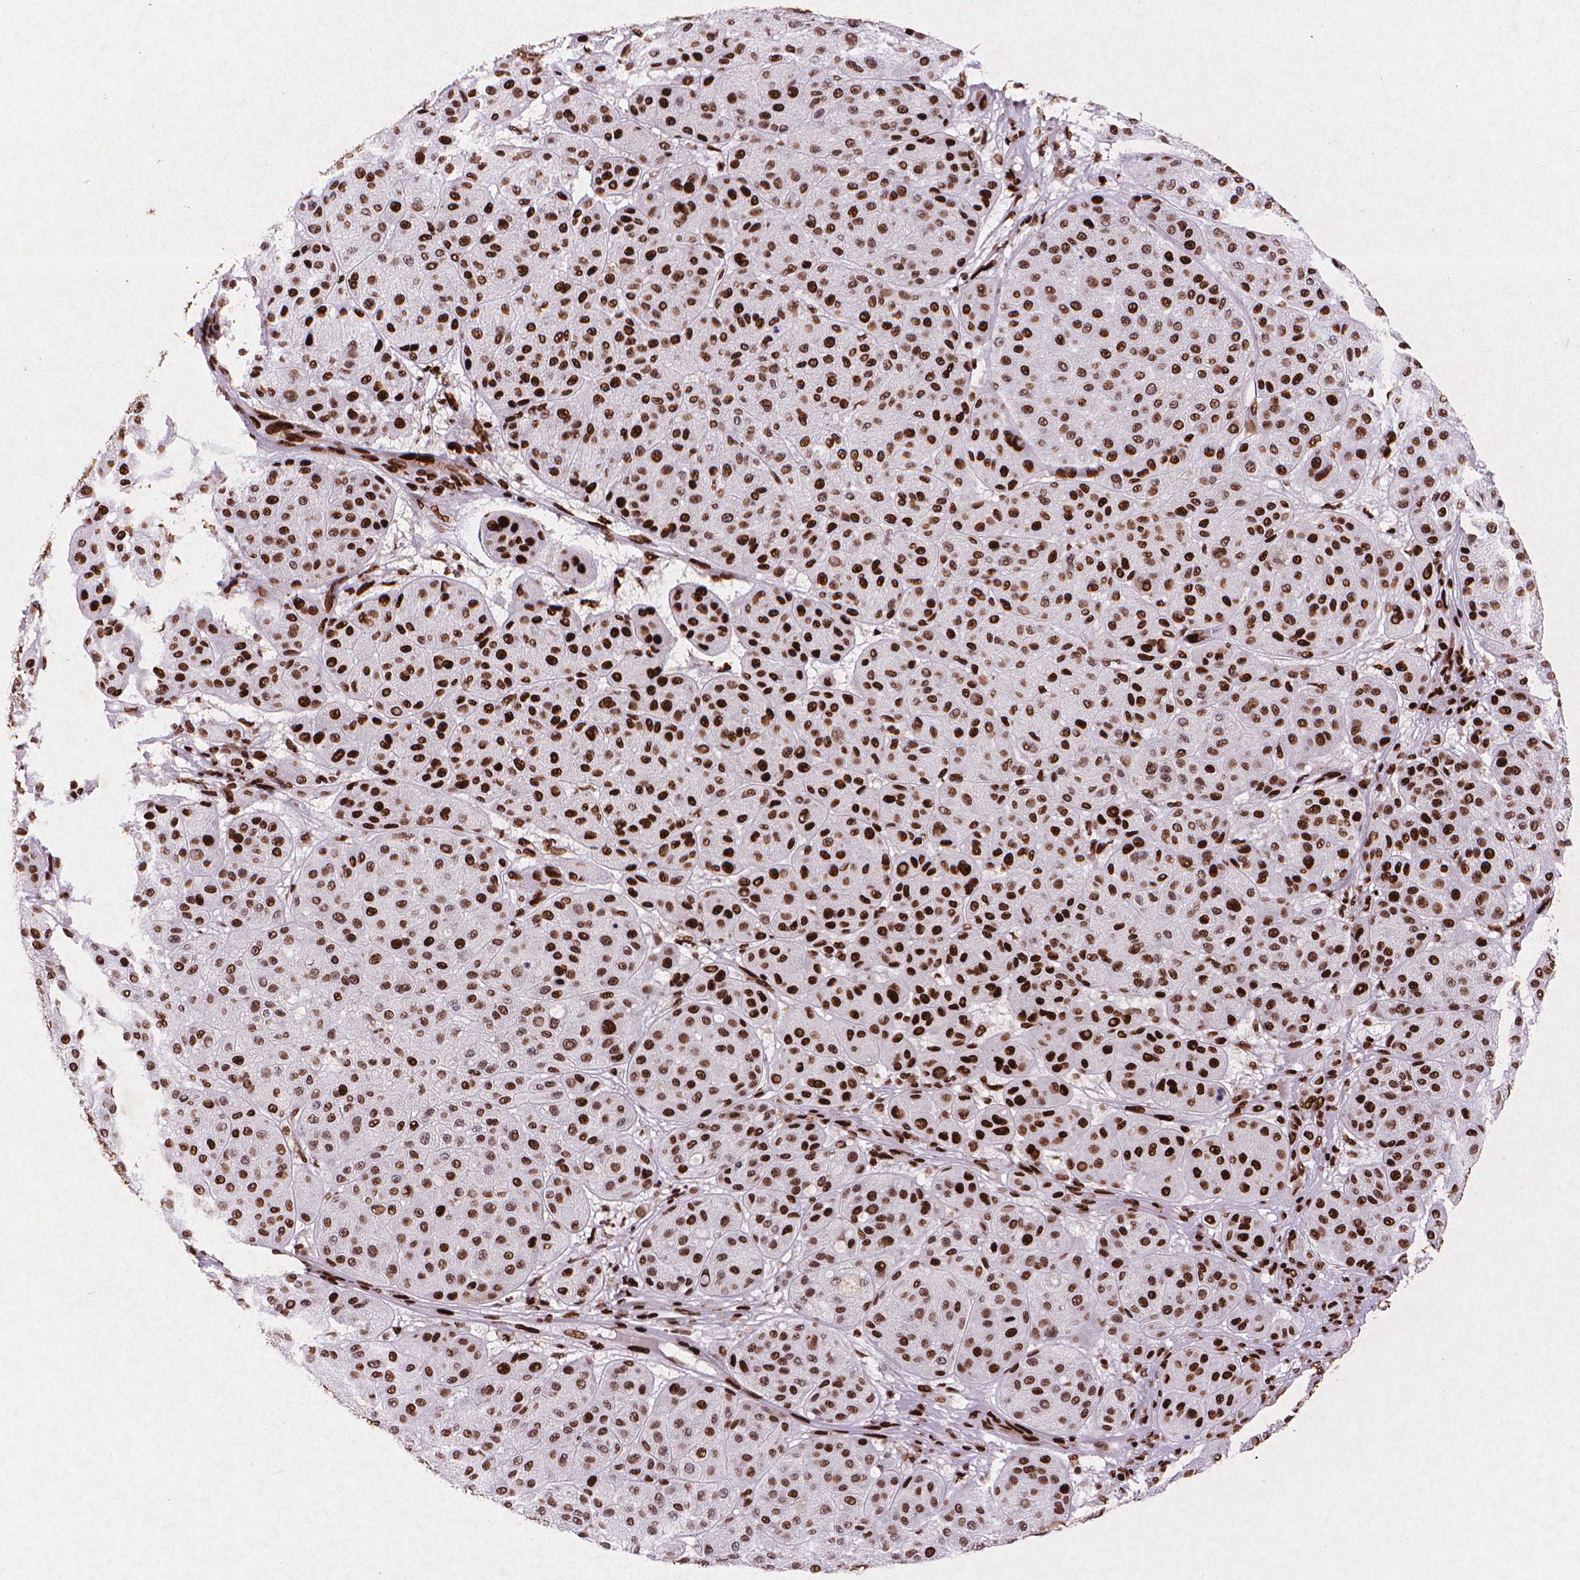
{"staining": {"intensity": "strong", "quantity": ">75%", "location": "nuclear"}, "tissue": "melanoma", "cell_type": "Tumor cells", "image_type": "cancer", "snomed": [{"axis": "morphology", "description": "Malignant melanoma, Metastatic site"}, {"axis": "topography", "description": "Smooth muscle"}], "caption": "Strong nuclear staining is identified in about >75% of tumor cells in melanoma.", "gene": "CITED2", "patient": {"sex": "male", "age": 41}}